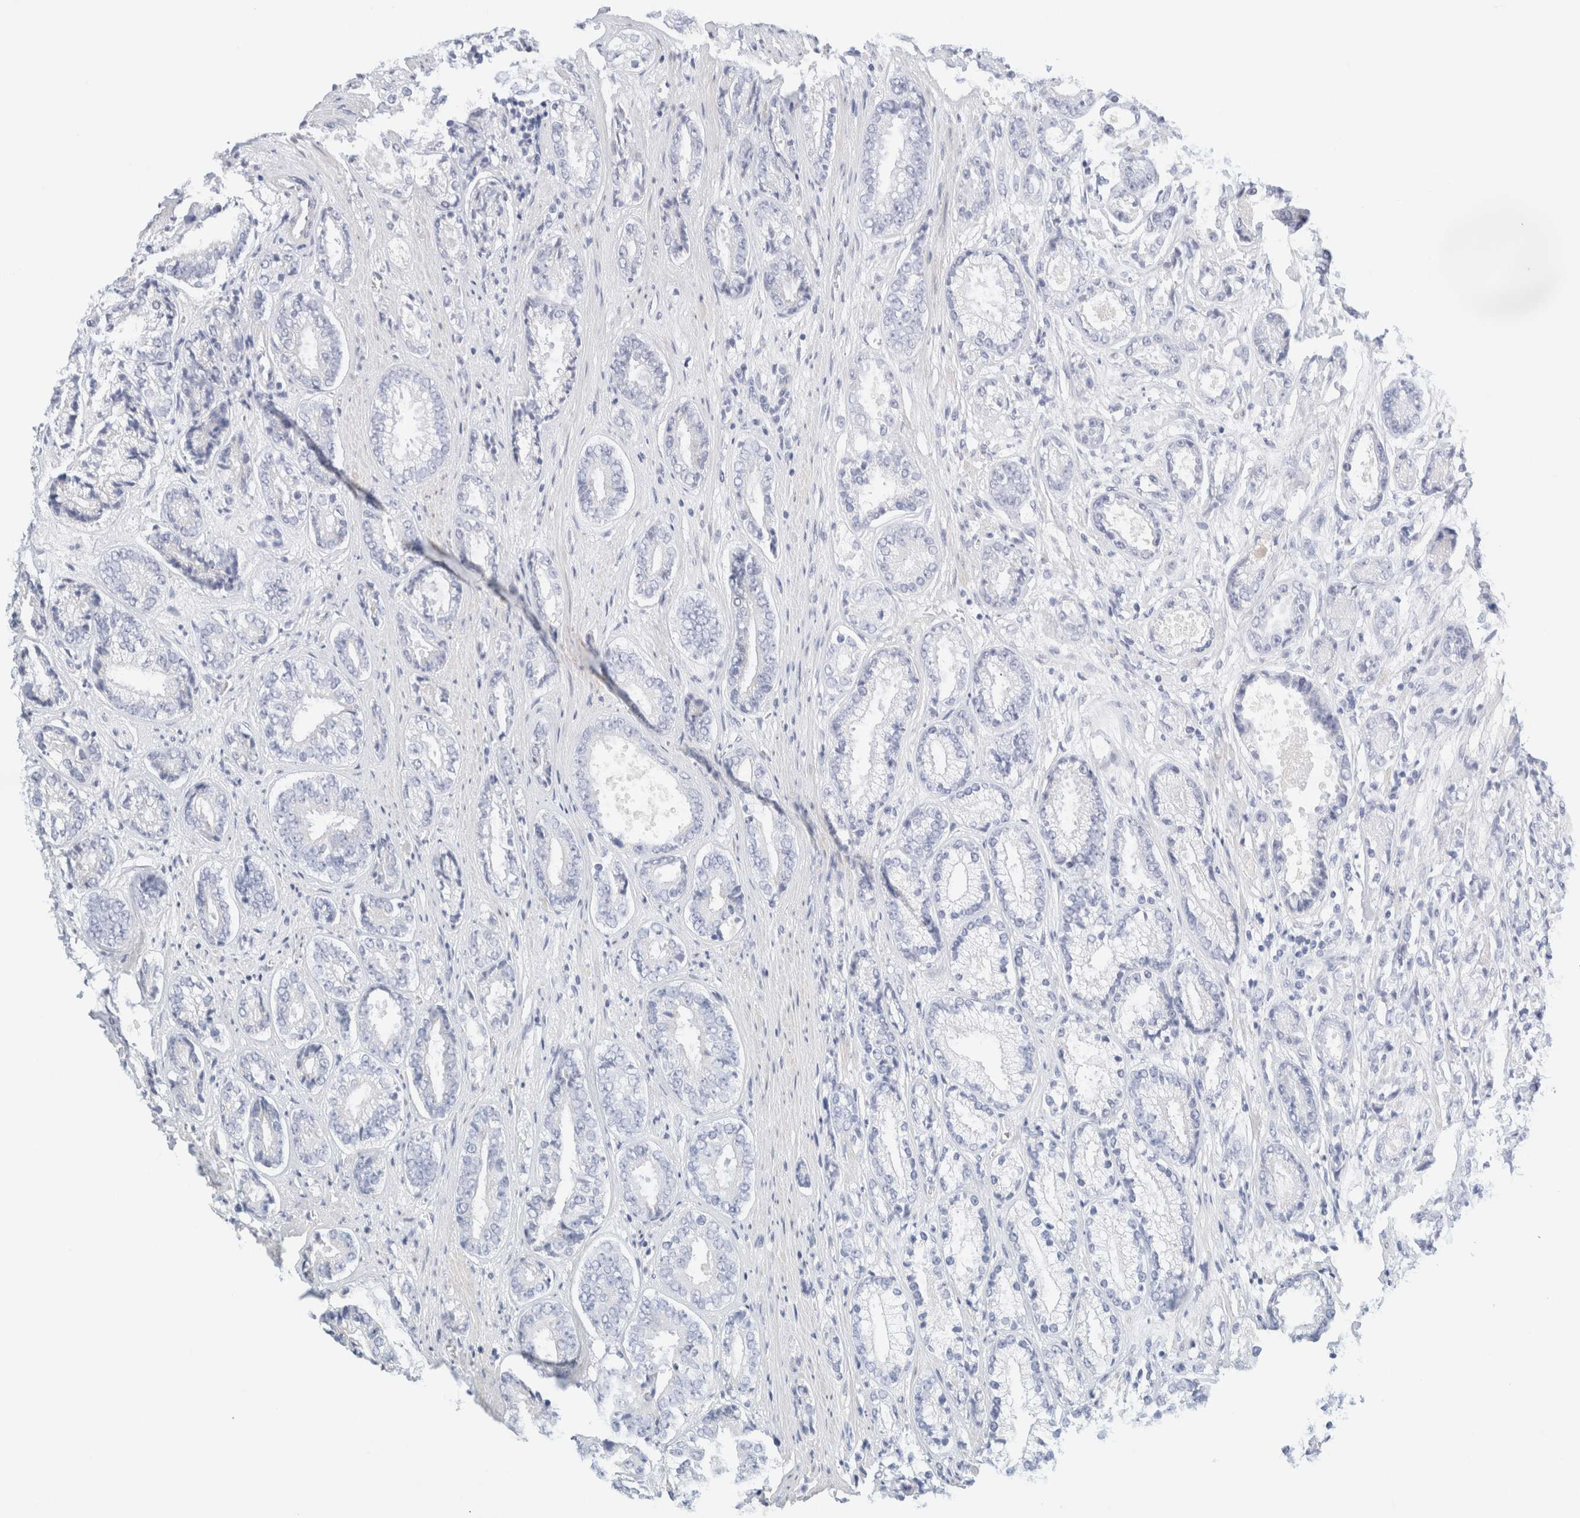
{"staining": {"intensity": "negative", "quantity": "none", "location": "none"}, "tissue": "prostate cancer", "cell_type": "Tumor cells", "image_type": "cancer", "snomed": [{"axis": "morphology", "description": "Adenocarcinoma, High grade"}, {"axis": "topography", "description": "Prostate"}], "caption": "The micrograph displays no staining of tumor cells in prostate cancer (adenocarcinoma (high-grade)).", "gene": "DPYS", "patient": {"sex": "male", "age": 61}}